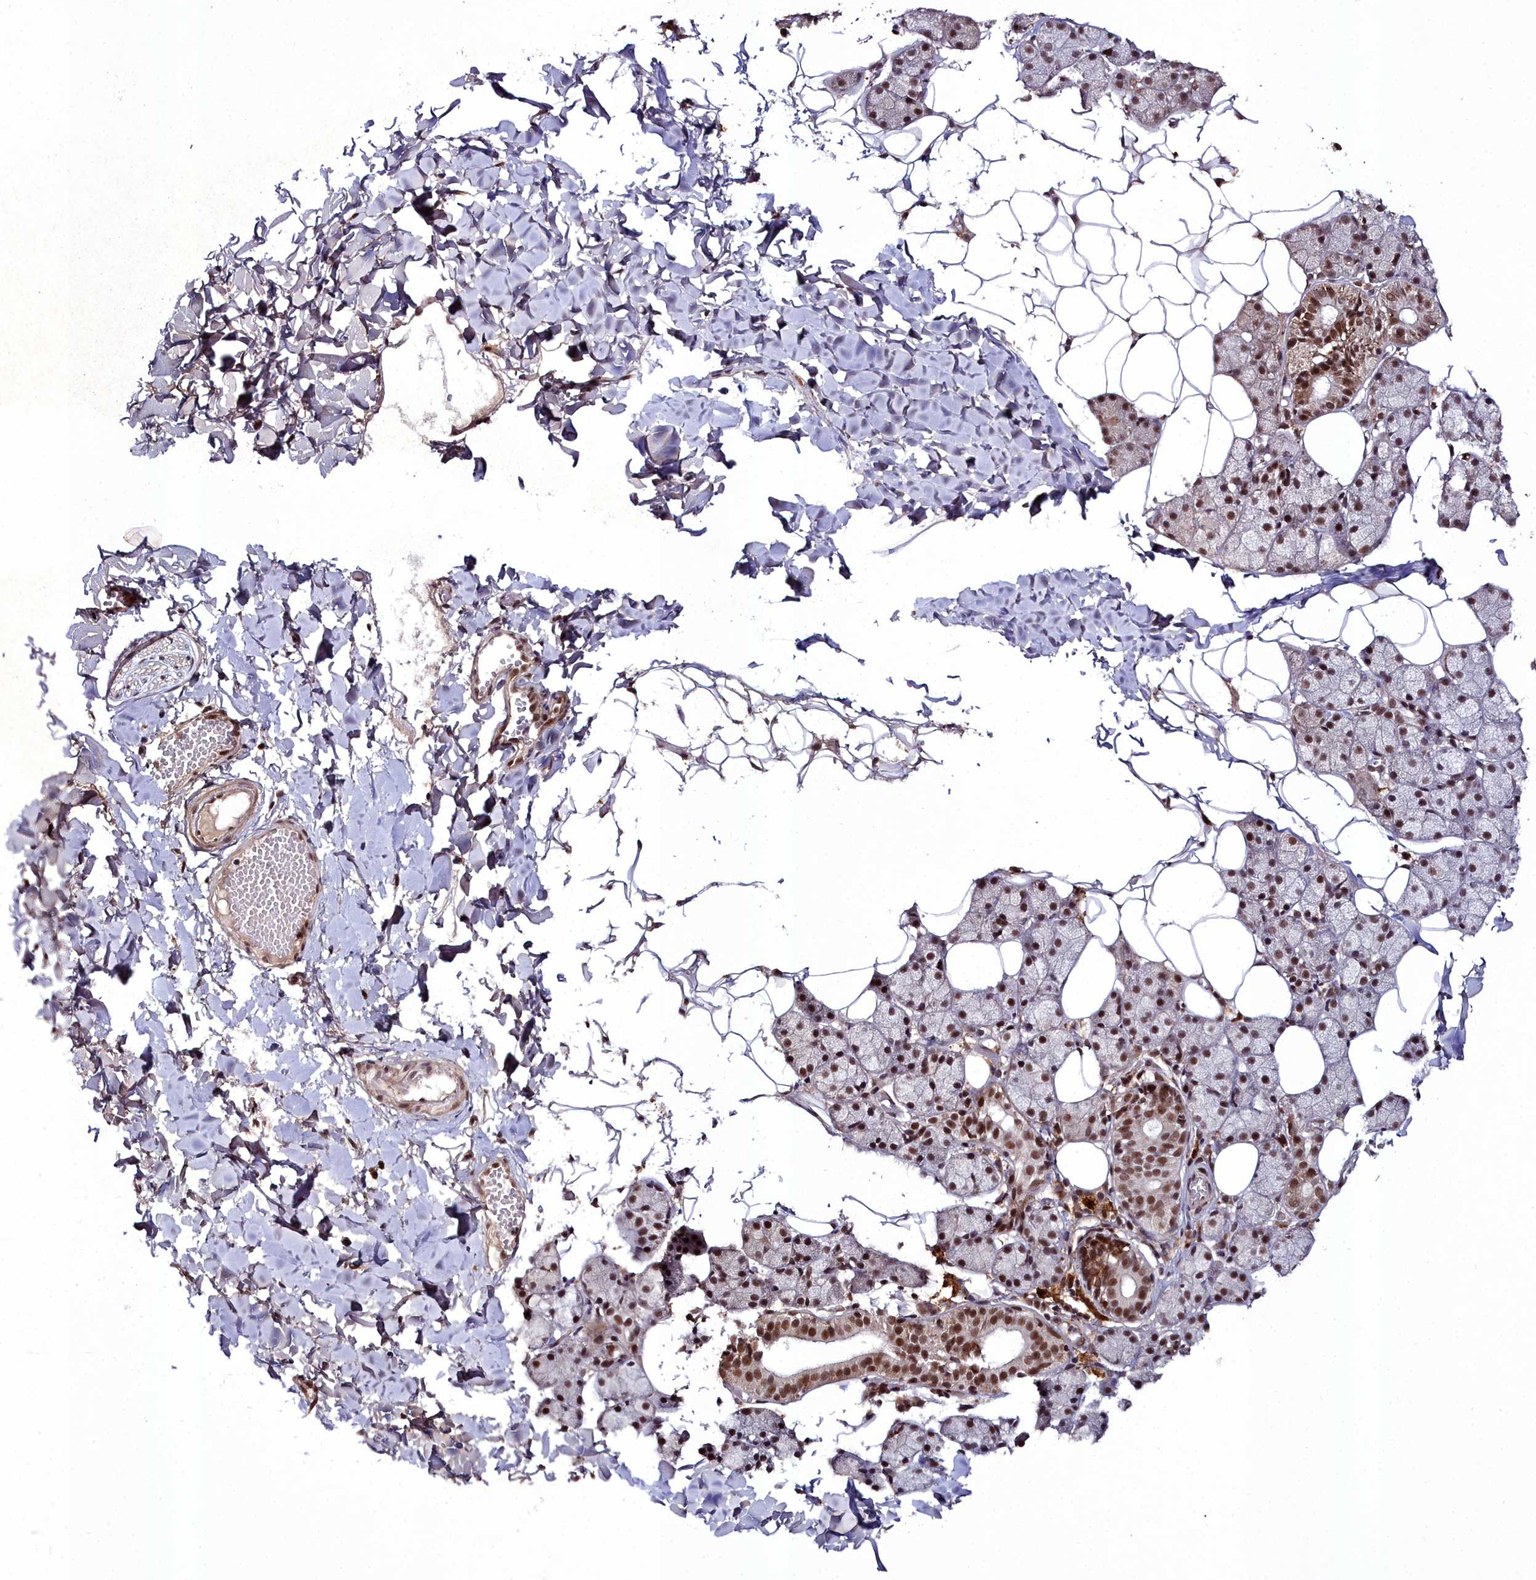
{"staining": {"intensity": "moderate", "quantity": ">75%", "location": "cytoplasmic/membranous,nuclear"}, "tissue": "salivary gland", "cell_type": "Glandular cells", "image_type": "normal", "snomed": [{"axis": "morphology", "description": "Normal tissue, NOS"}, {"axis": "topography", "description": "Salivary gland"}], "caption": "A medium amount of moderate cytoplasmic/membranous,nuclear positivity is seen in about >75% of glandular cells in unremarkable salivary gland.", "gene": "CXXC1", "patient": {"sex": "female", "age": 33}}